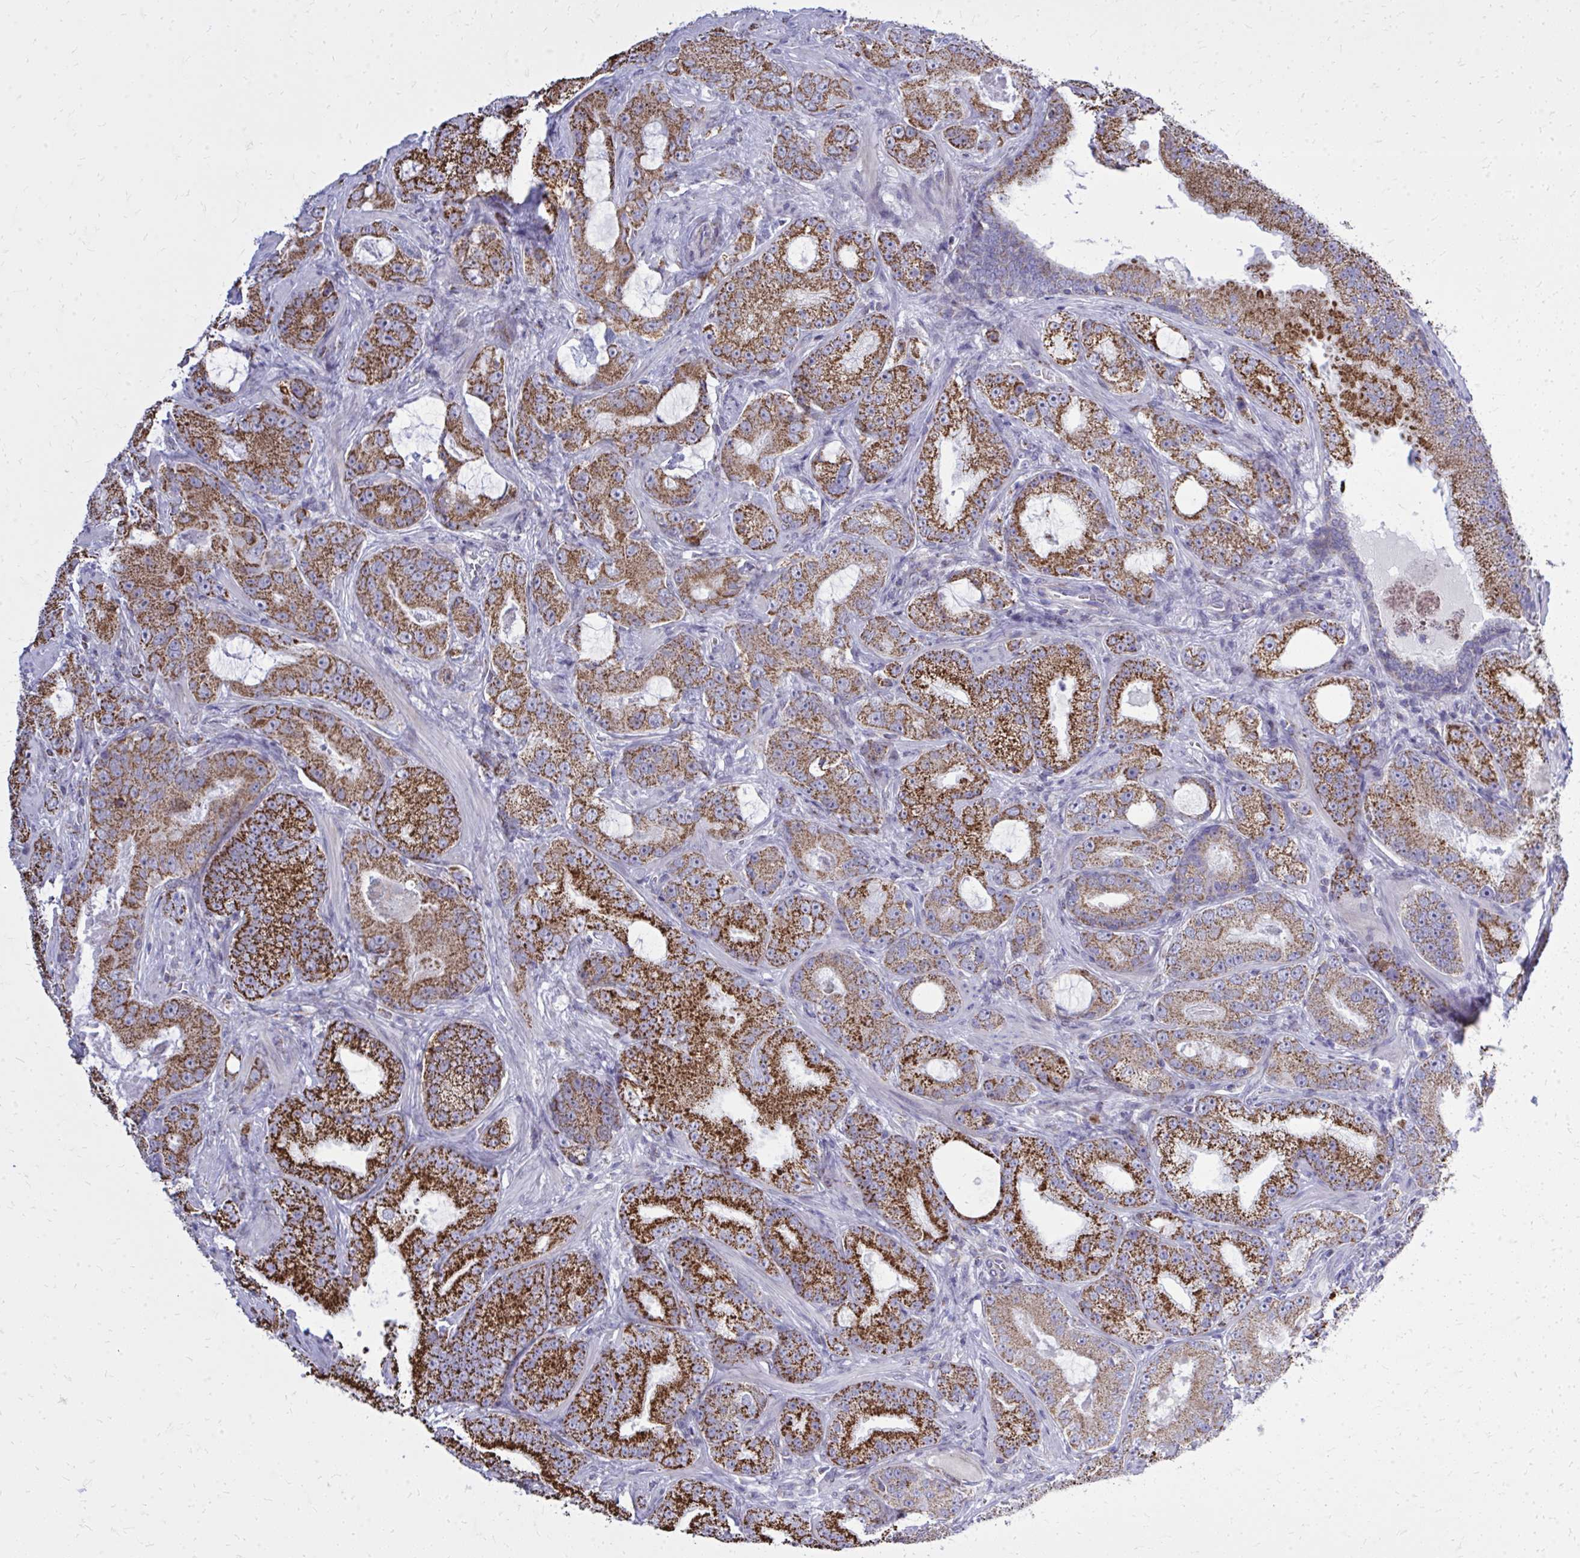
{"staining": {"intensity": "strong", "quantity": ">75%", "location": "cytoplasmic/membranous"}, "tissue": "prostate cancer", "cell_type": "Tumor cells", "image_type": "cancer", "snomed": [{"axis": "morphology", "description": "Adenocarcinoma, High grade"}, {"axis": "topography", "description": "Prostate"}], "caption": "Human prostate high-grade adenocarcinoma stained for a protein (brown) exhibits strong cytoplasmic/membranous positive expression in about >75% of tumor cells.", "gene": "ZNF362", "patient": {"sex": "male", "age": 65}}